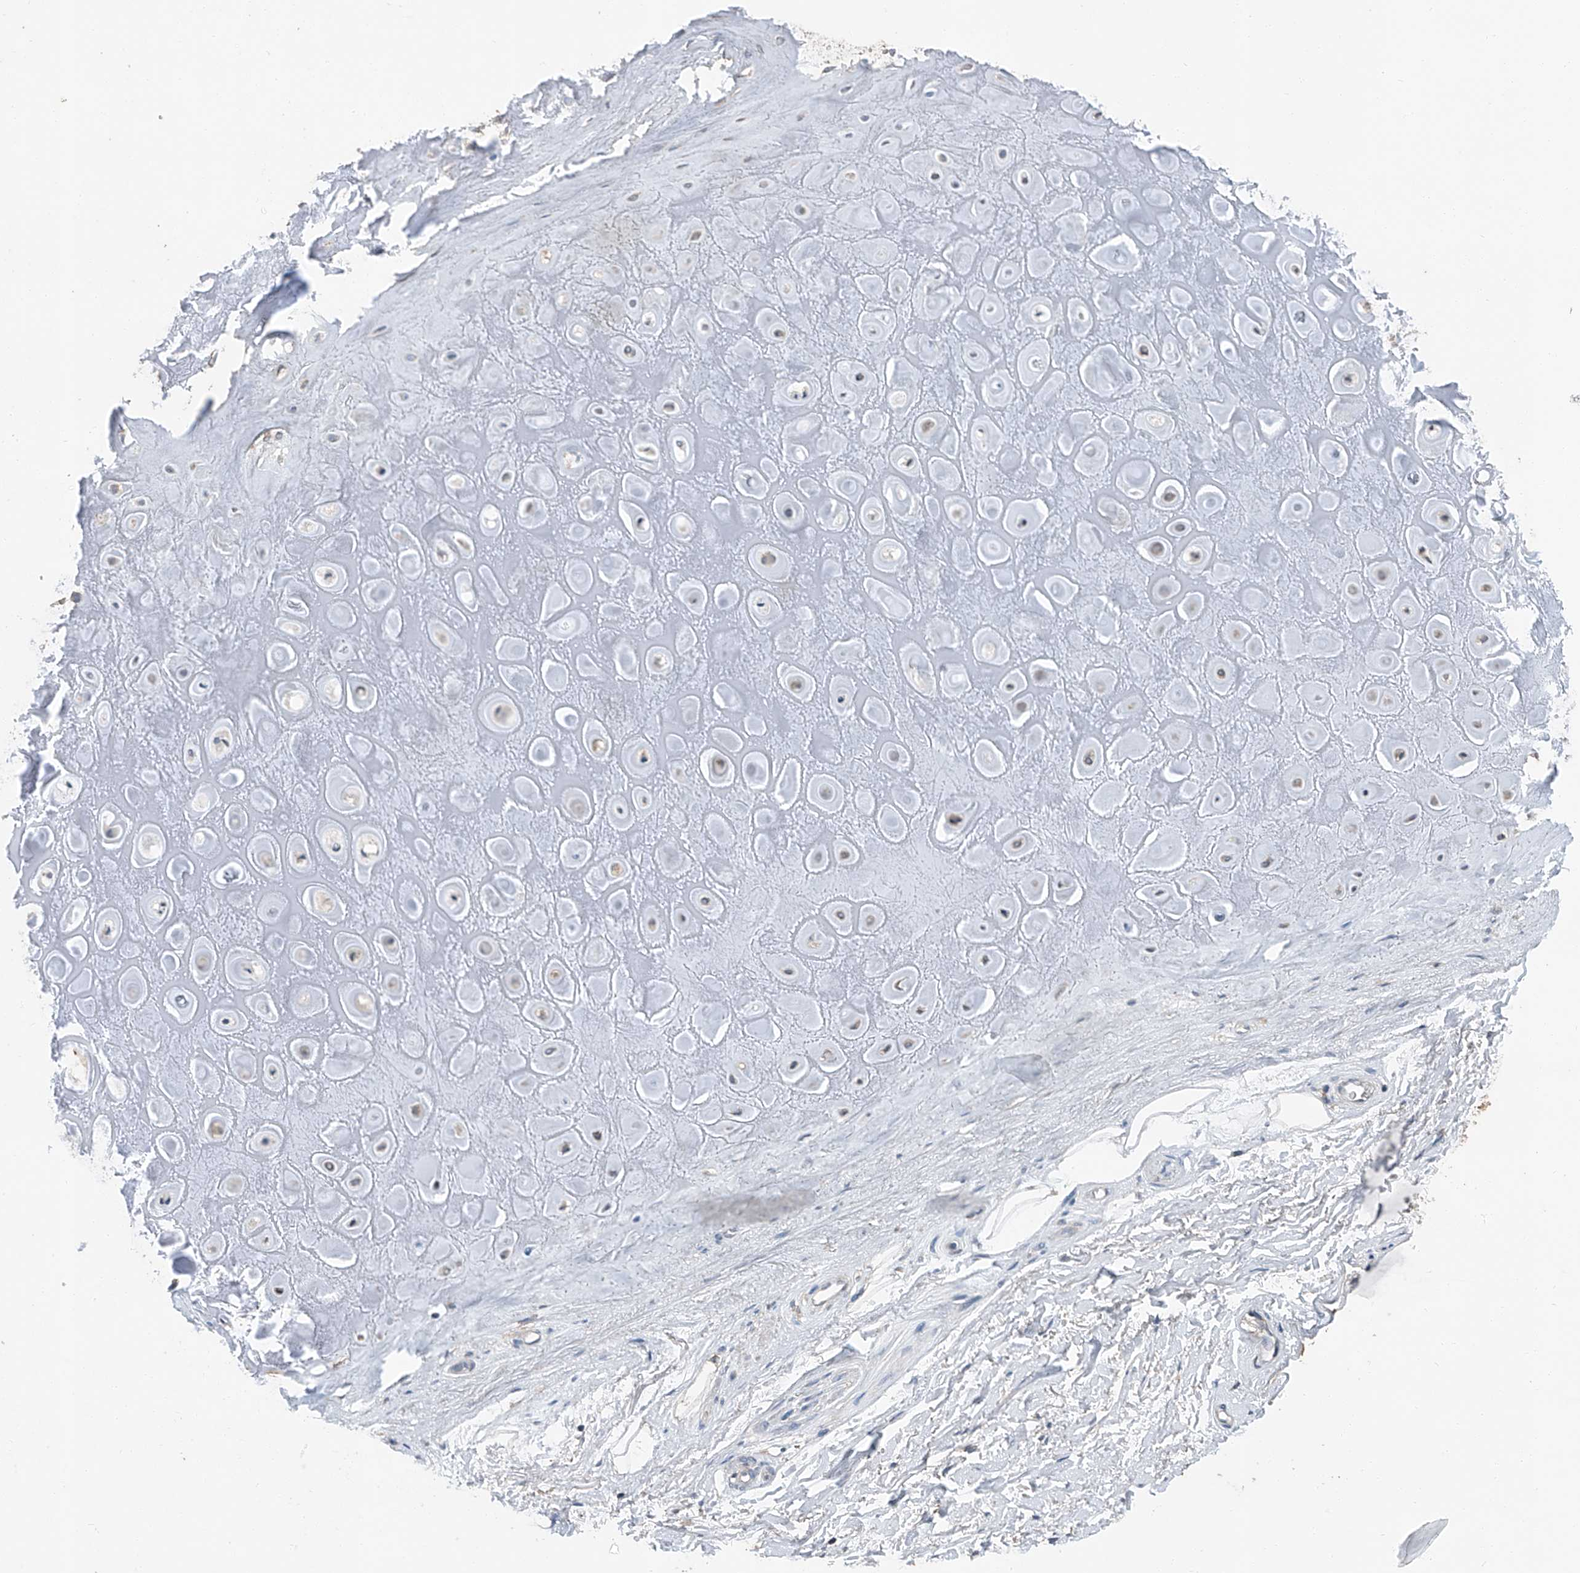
{"staining": {"intensity": "negative", "quantity": "none", "location": "none"}, "tissue": "adipose tissue", "cell_type": "Adipocytes", "image_type": "normal", "snomed": [{"axis": "morphology", "description": "Normal tissue, NOS"}, {"axis": "morphology", "description": "Basal cell carcinoma"}, {"axis": "topography", "description": "Skin"}], "caption": "The micrograph shows no staining of adipocytes in unremarkable adipose tissue. (DAB (3,3'-diaminobenzidine) IHC visualized using brightfield microscopy, high magnification).", "gene": "MAMLD1", "patient": {"sex": "female", "age": 89}}